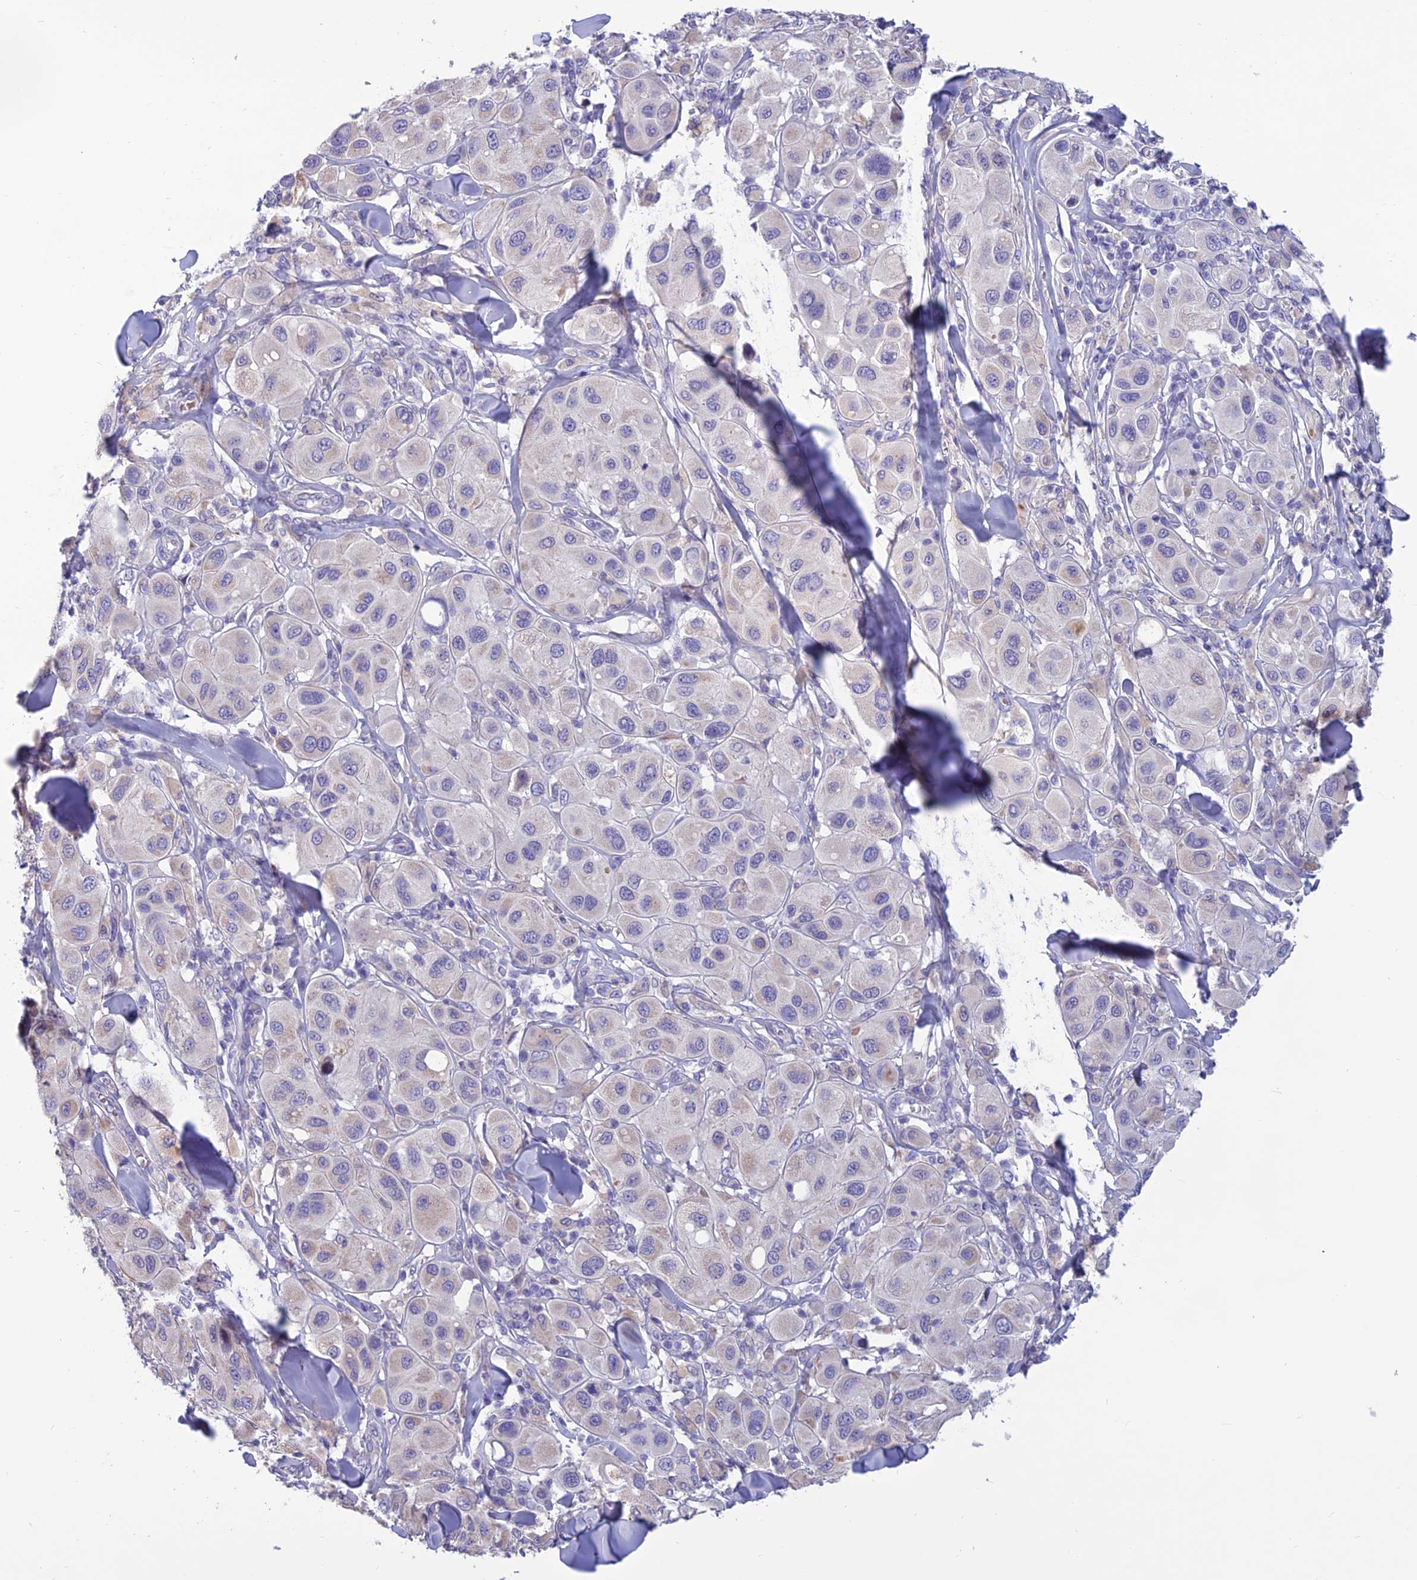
{"staining": {"intensity": "negative", "quantity": "none", "location": "none"}, "tissue": "melanoma", "cell_type": "Tumor cells", "image_type": "cancer", "snomed": [{"axis": "morphology", "description": "Malignant melanoma, Metastatic site"}, {"axis": "topography", "description": "Skin"}], "caption": "The immunohistochemistry (IHC) micrograph has no significant positivity in tumor cells of malignant melanoma (metastatic site) tissue. (DAB IHC visualized using brightfield microscopy, high magnification).", "gene": "BHMT2", "patient": {"sex": "male", "age": 41}}